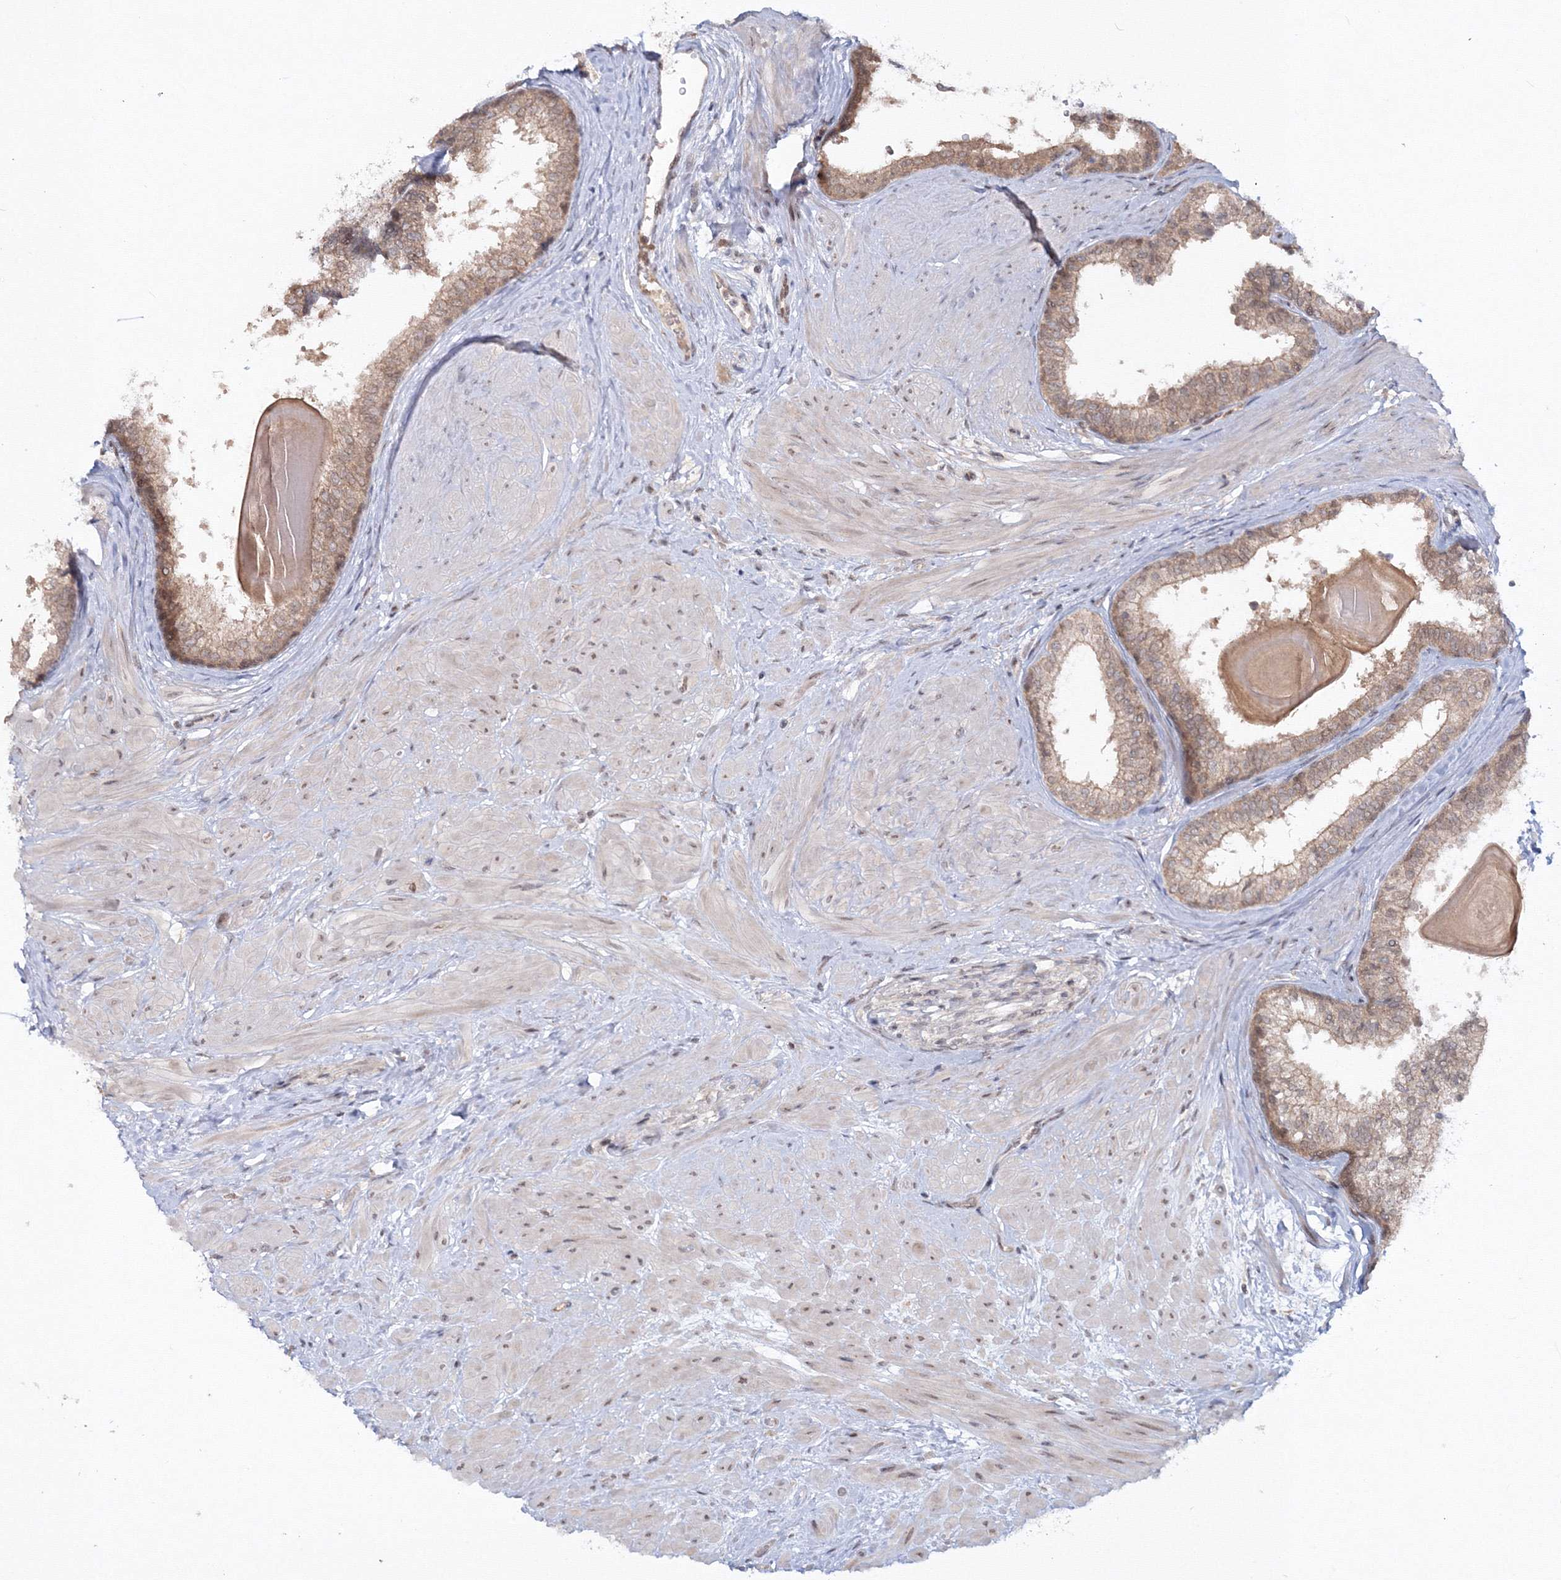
{"staining": {"intensity": "moderate", "quantity": ">75%", "location": "cytoplasmic/membranous,nuclear"}, "tissue": "prostate", "cell_type": "Glandular cells", "image_type": "normal", "snomed": [{"axis": "morphology", "description": "Normal tissue, NOS"}, {"axis": "topography", "description": "Prostate"}], "caption": "Immunohistochemical staining of unremarkable prostate reveals moderate cytoplasmic/membranous,nuclear protein staining in about >75% of glandular cells.", "gene": "ZFAND6", "patient": {"sex": "male", "age": 48}}